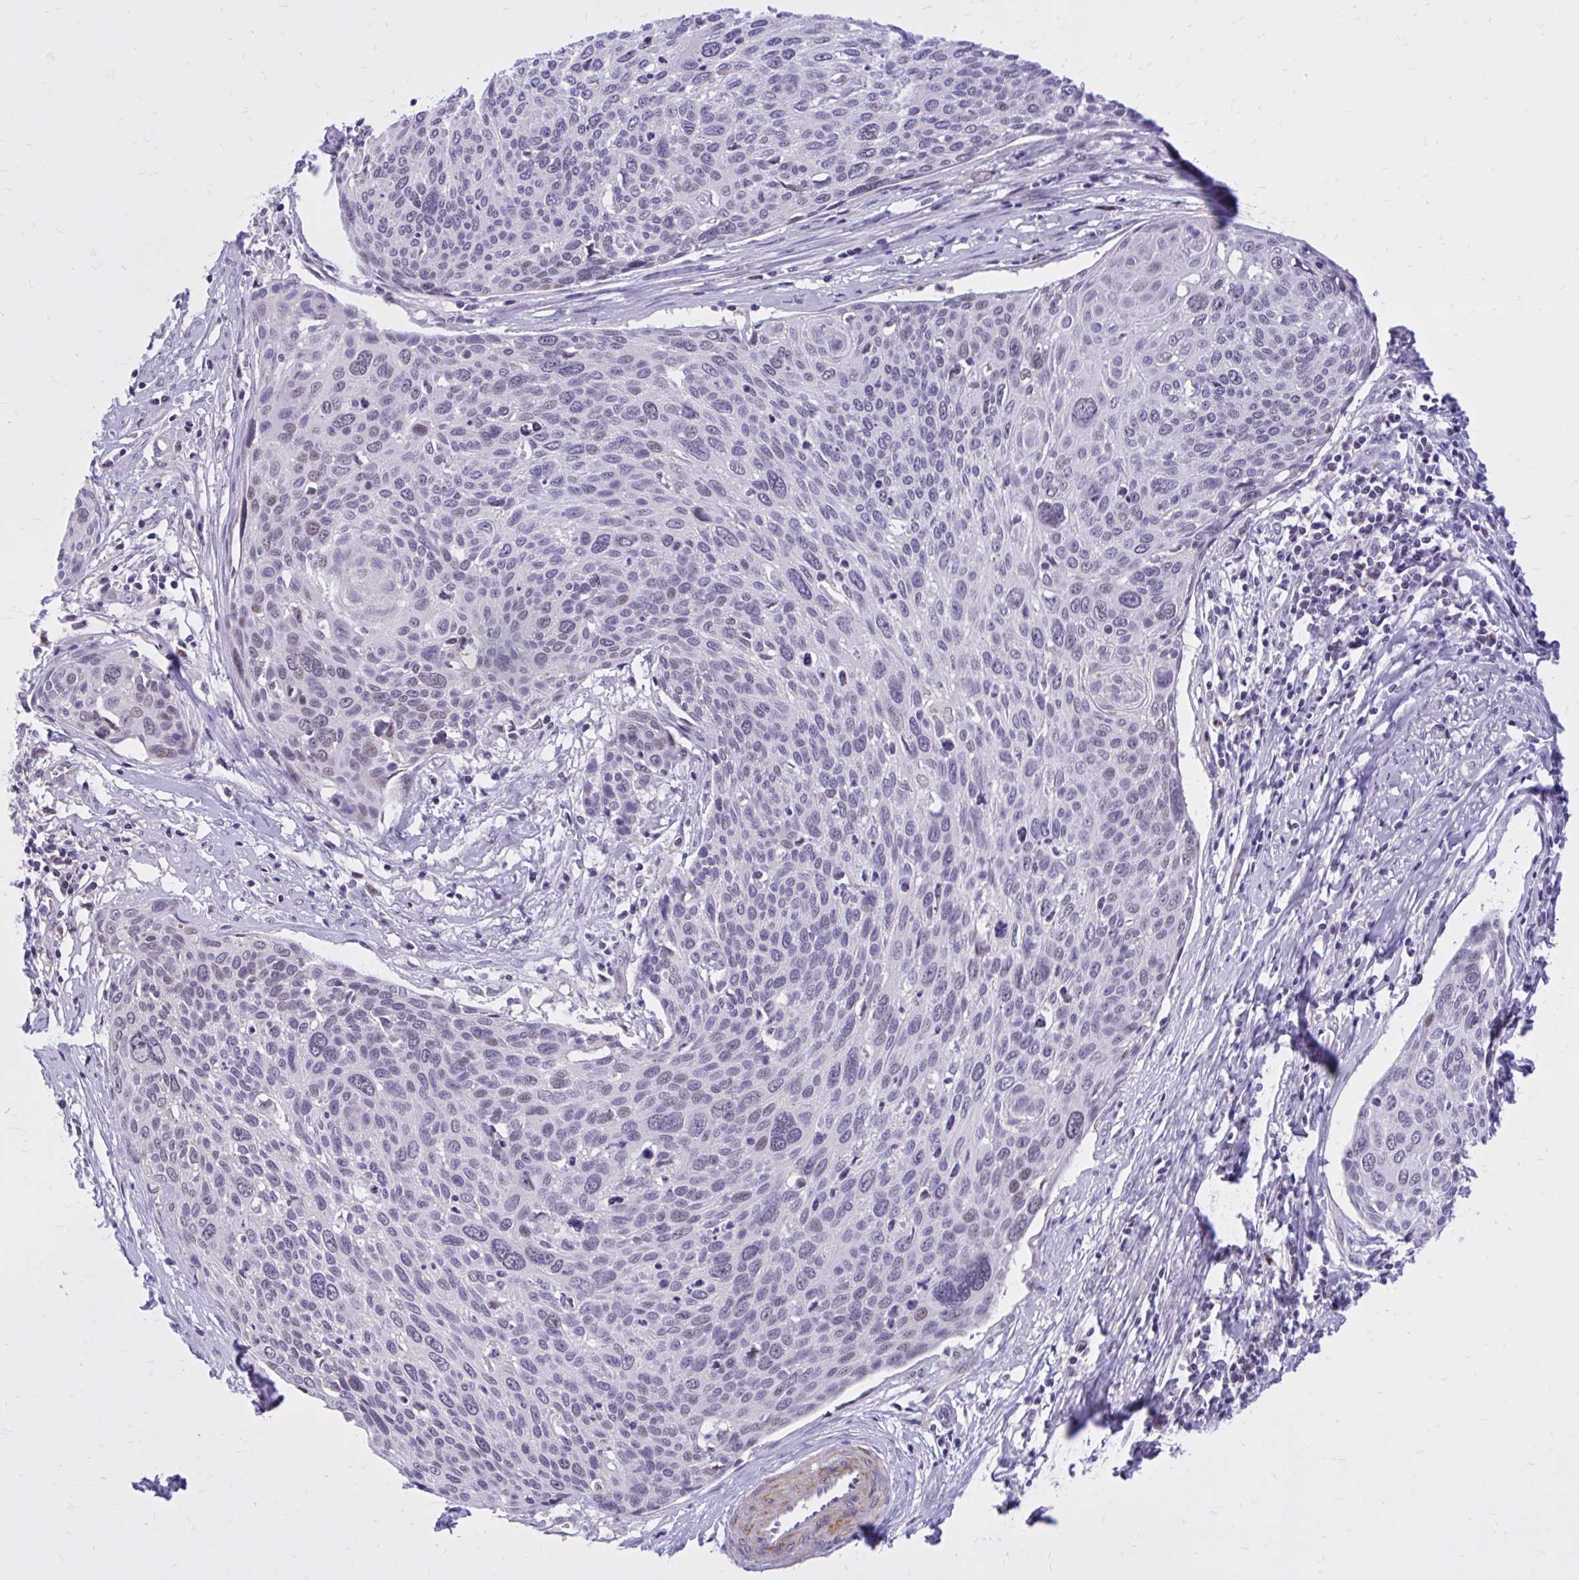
{"staining": {"intensity": "weak", "quantity": "<25%", "location": "nuclear"}, "tissue": "cervical cancer", "cell_type": "Tumor cells", "image_type": "cancer", "snomed": [{"axis": "morphology", "description": "Squamous cell carcinoma, NOS"}, {"axis": "topography", "description": "Cervix"}], "caption": "Tumor cells show no significant staining in cervical cancer.", "gene": "ZBTB25", "patient": {"sex": "female", "age": 49}}